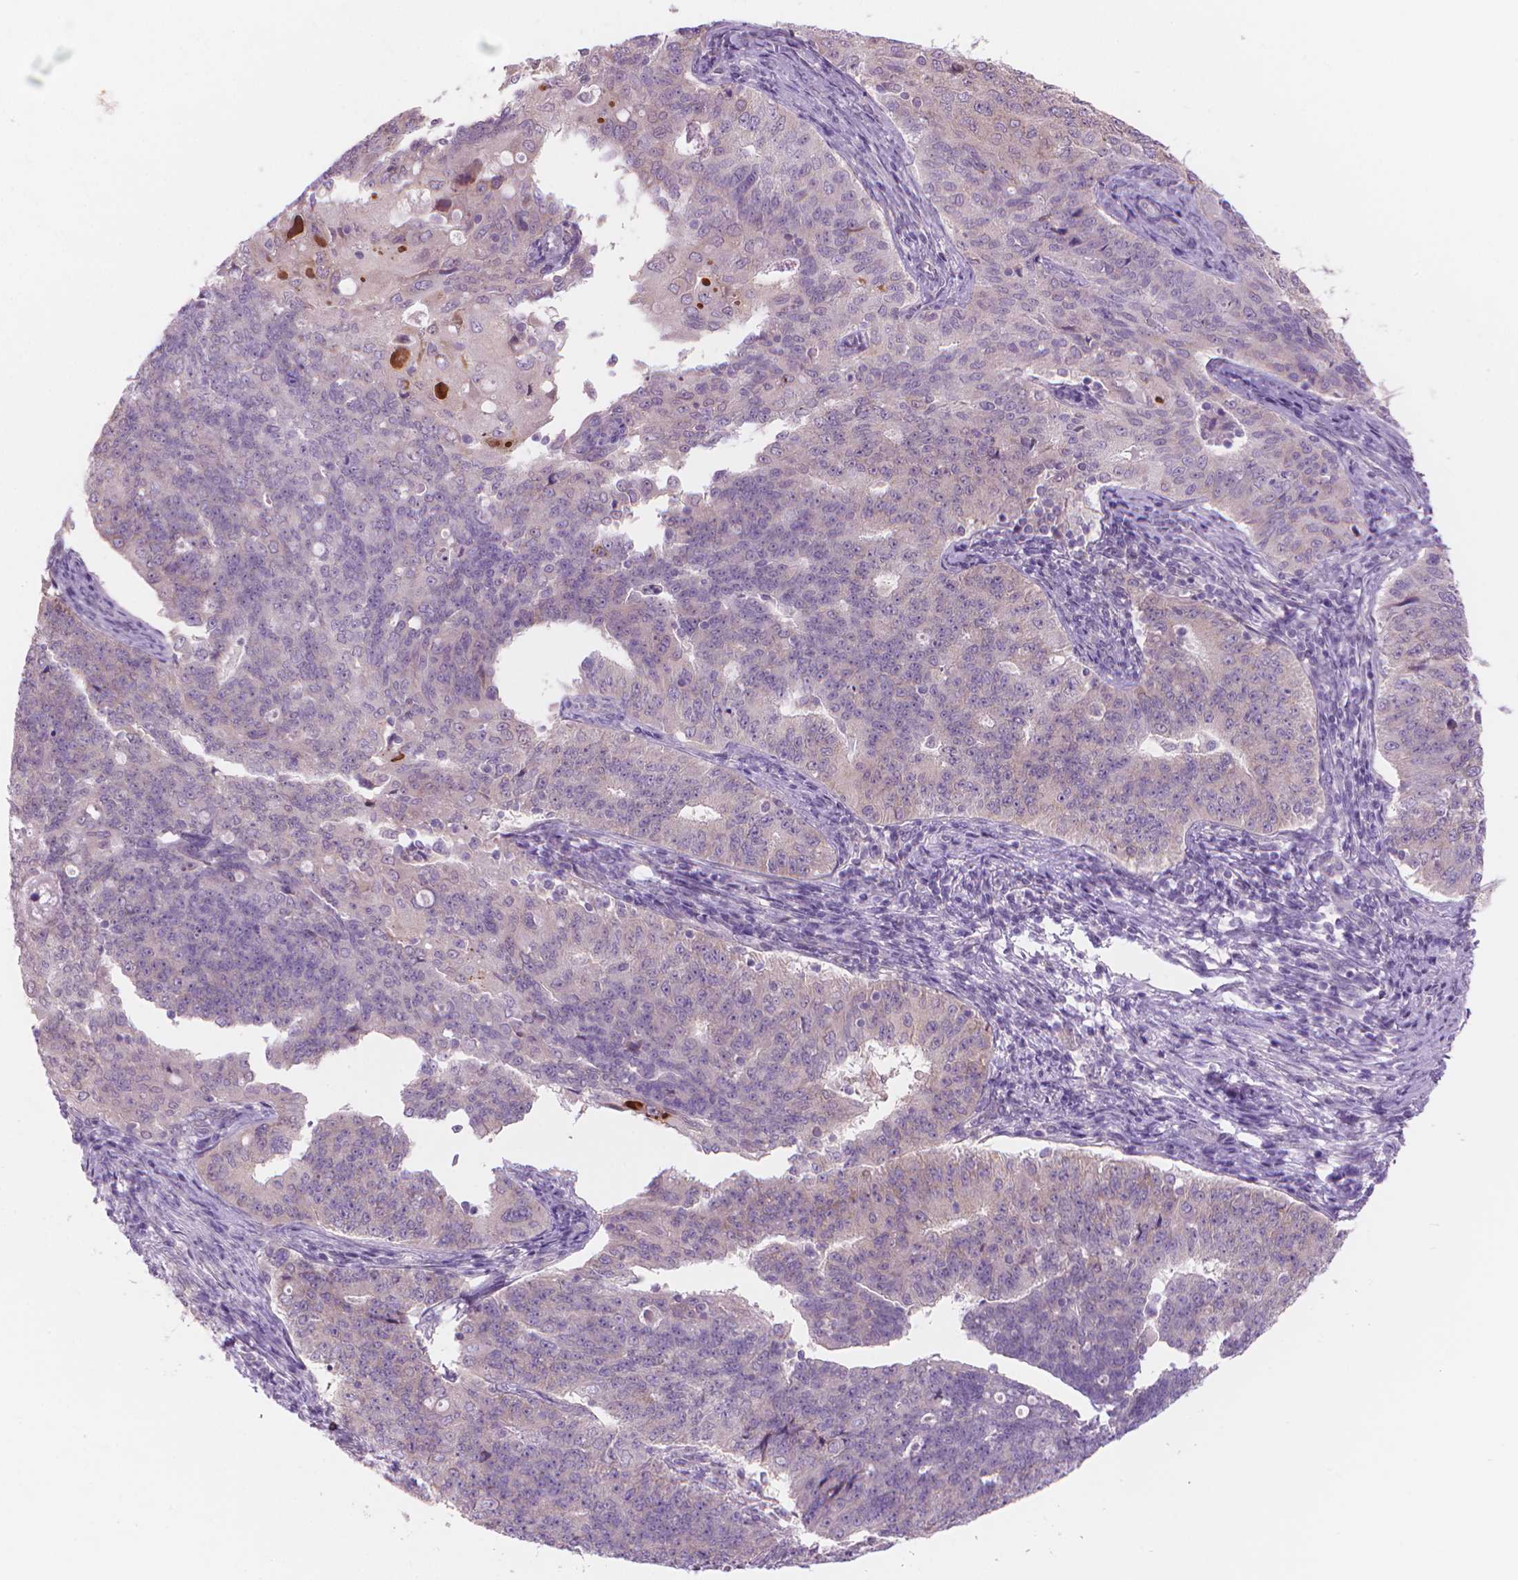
{"staining": {"intensity": "negative", "quantity": "none", "location": "none"}, "tissue": "endometrial cancer", "cell_type": "Tumor cells", "image_type": "cancer", "snomed": [{"axis": "morphology", "description": "Adenocarcinoma, NOS"}, {"axis": "topography", "description": "Endometrium"}], "caption": "High magnification brightfield microscopy of endometrial cancer stained with DAB (3,3'-diaminobenzidine) (brown) and counterstained with hematoxylin (blue): tumor cells show no significant positivity. (Stains: DAB (3,3'-diaminobenzidine) IHC with hematoxylin counter stain, Microscopy: brightfield microscopy at high magnification).", "gene": "ENSG00000187186", "patient": {"sex": "female", "age": 43}}